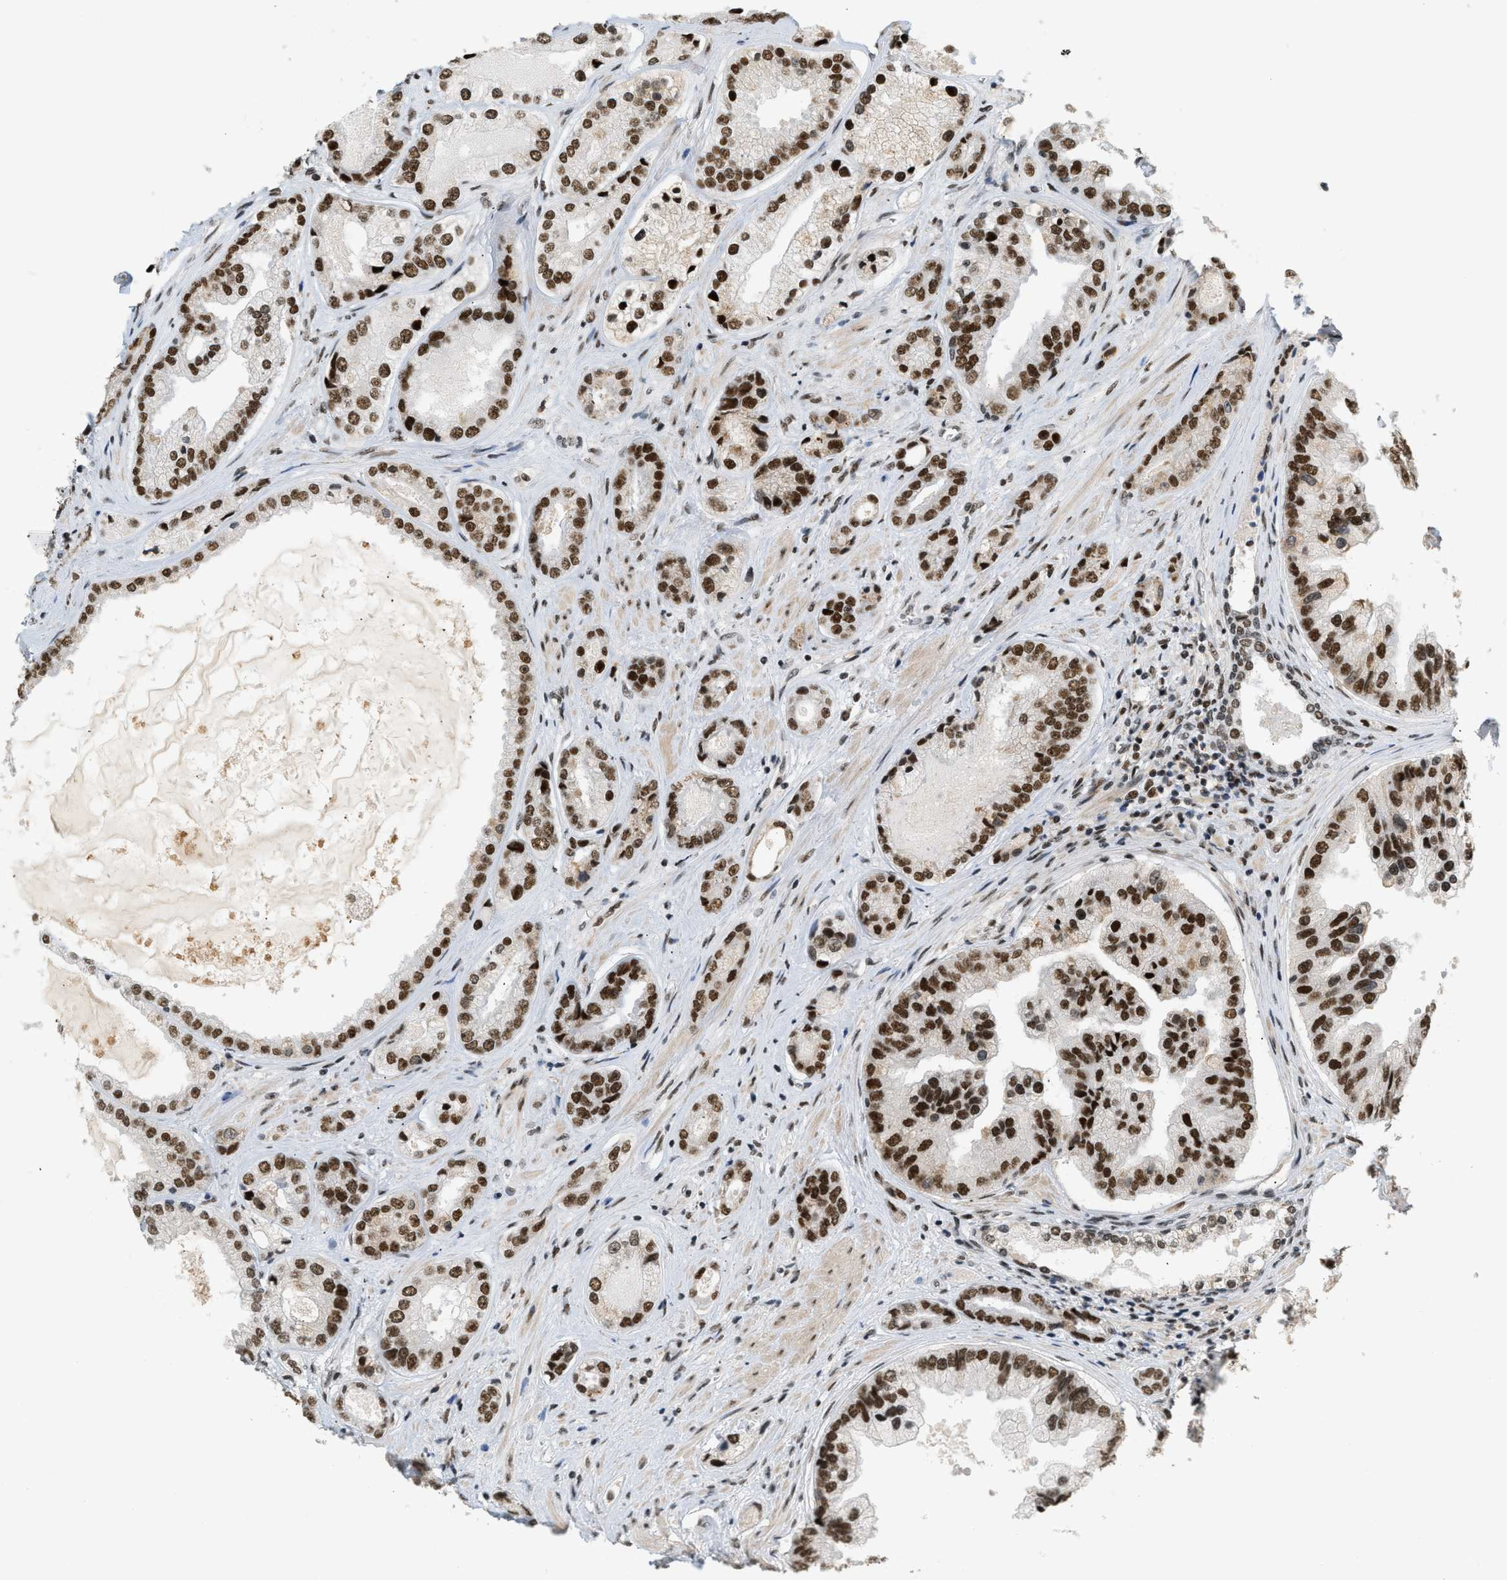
{"staining": {"intensity": "strong", "quantity": ">75%", "location": "nuclear"}, "tissue": "prostate cancer", "cell_type": "Tumor cells", "image_type": "cancer", "snomed": [{"axis": "morphology", "description": "Adenocarcinoma, High grade"}, {"axis": "topography", "description": "Prostate"}], "caption": "The image displays a brown stain indicating the presence of a protein in the nuclear of tumor cells in adenocarcinoma (high-grade) (prostate). (brown staining indicates protein expression, while blue staining denotes nuclei).", "gene": "SMARCB1", "patient": {"sex": "male", "age": 61}}